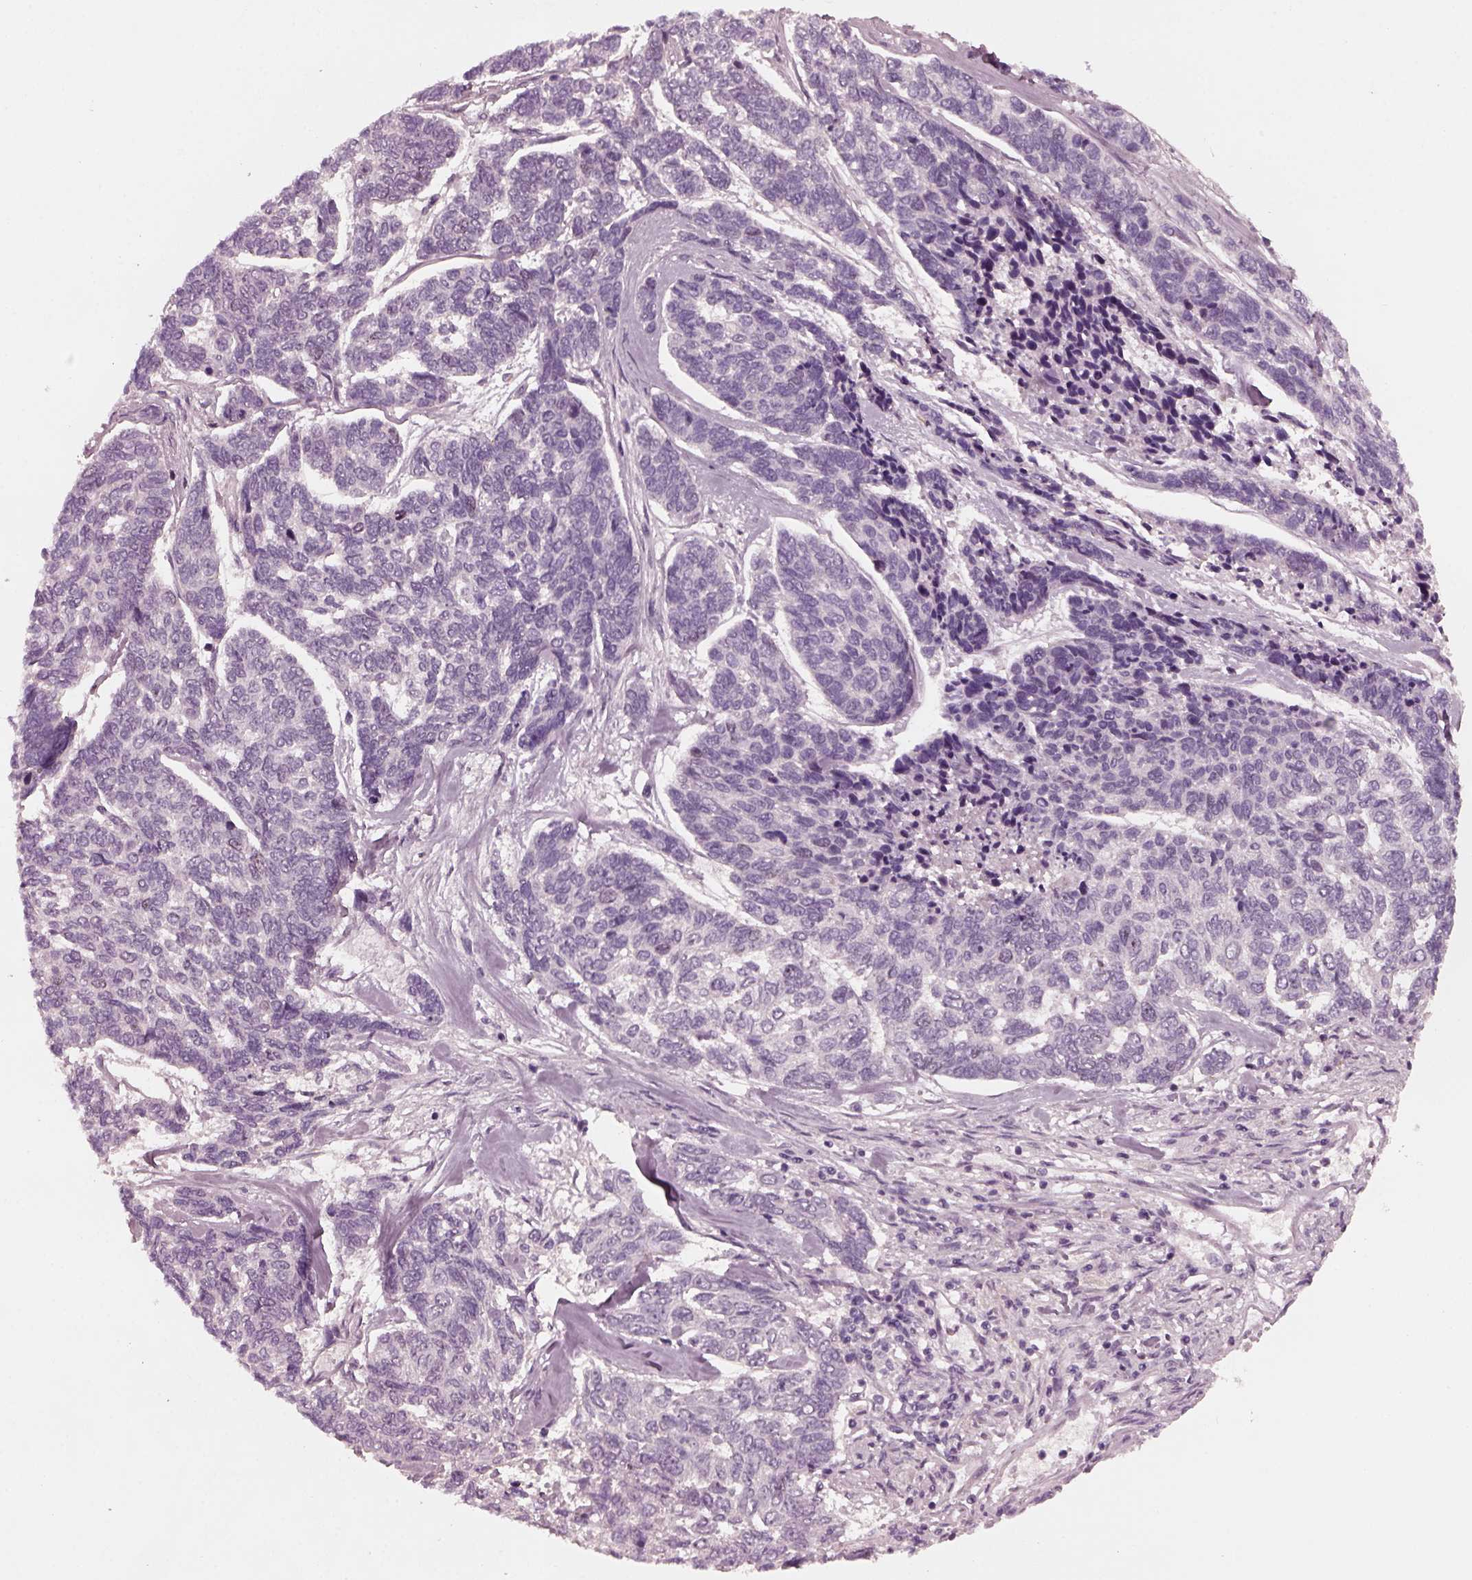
{"staining": {"intensity": "negative", "quantity": "none", "location": "none"}, "tissue": "skin cancer", "cell_type": "Tumor cells", "image_type": "cancer", "snomed": [{"axis": "morphology", "description": "Basal cell carcinoma"}, {"axis": "topography", "description": "Skin"}], "caption": "The histopathology image reveals no significant positivity in tumor cells of skin cancer.", "gene": "SAXO1", "patient": {"sex": "female", "age": 65}}